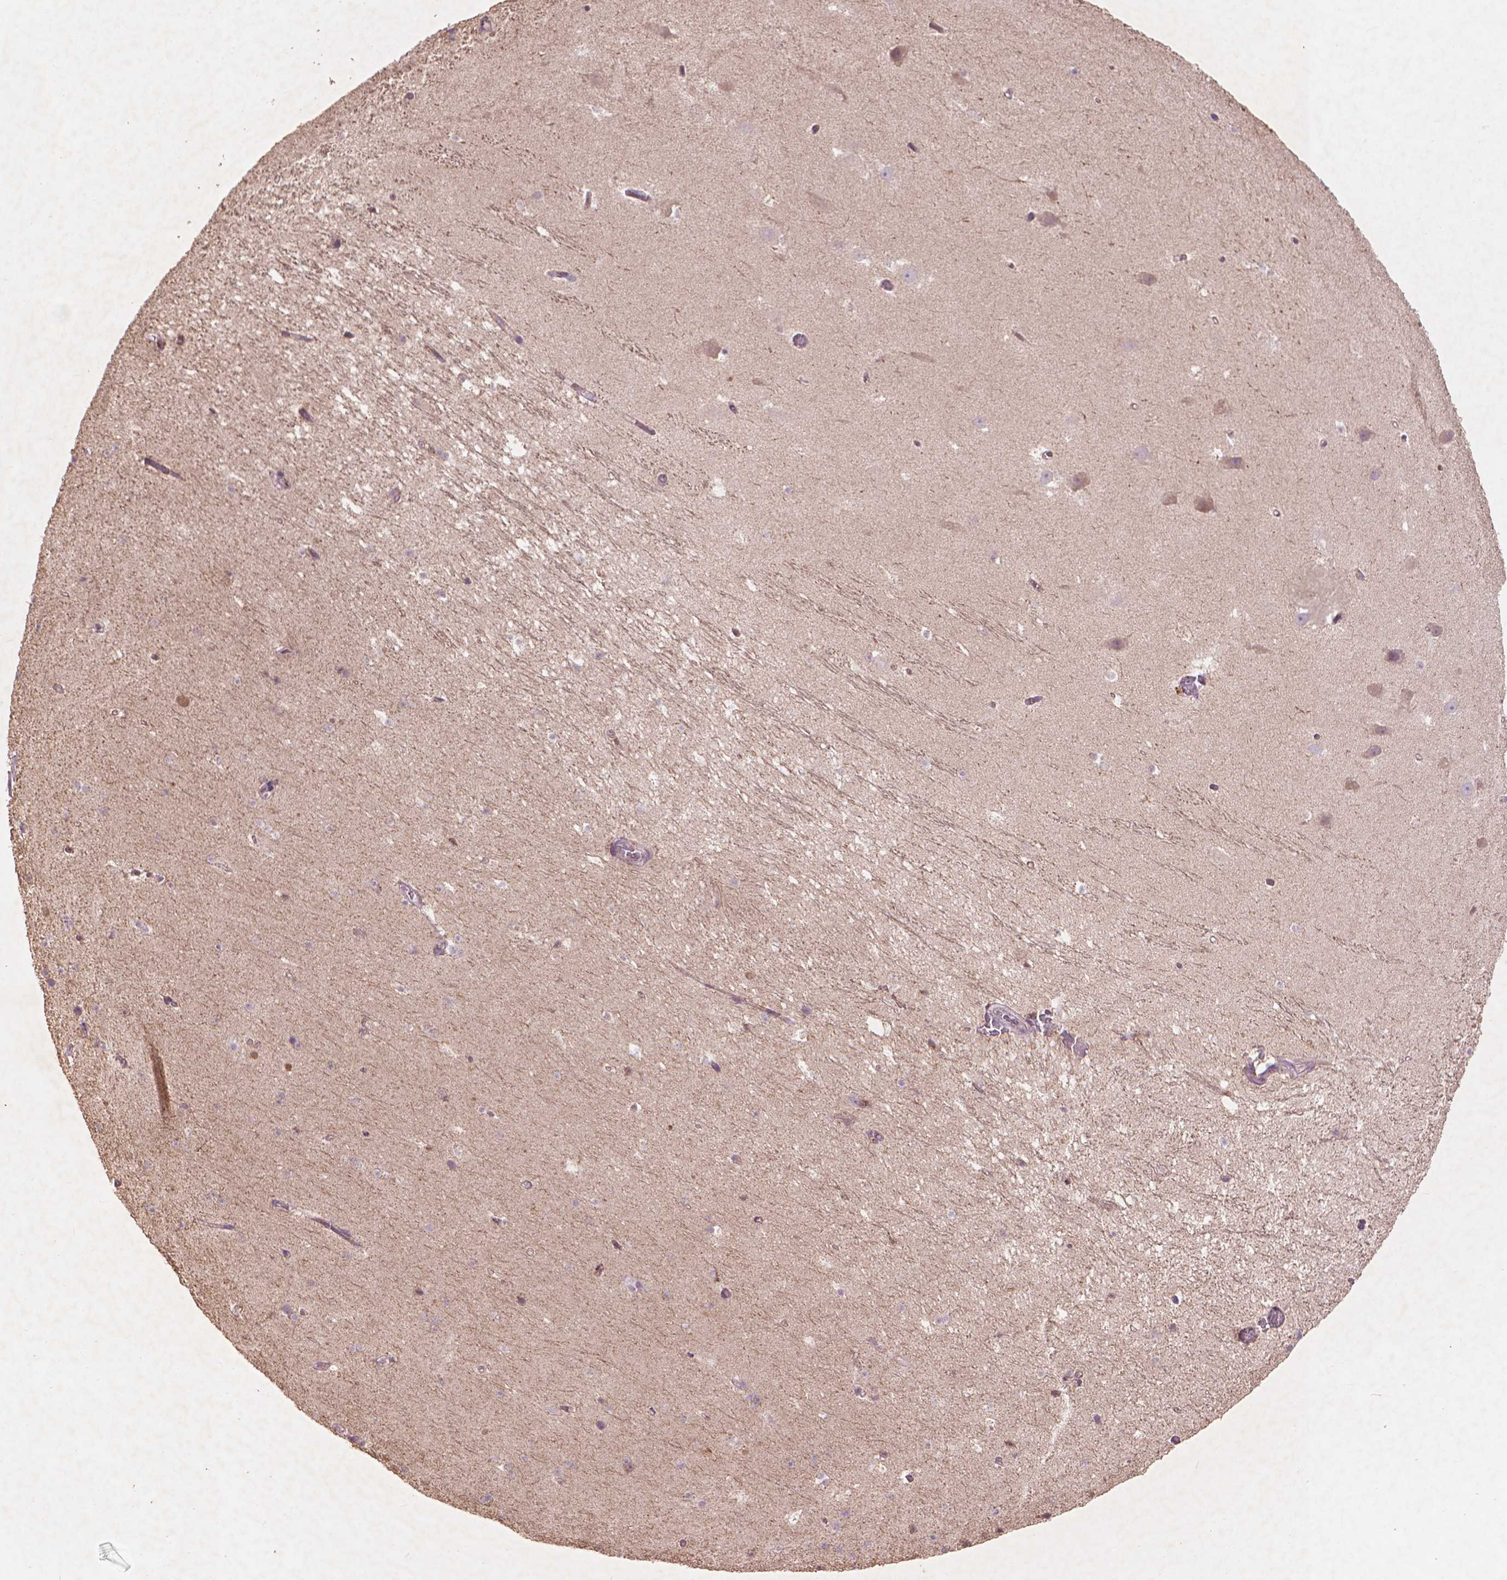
{"staining": {"intensity": "weak", "quantity": "<25%", "location": "cytoplasmic/membranous"}, "tissue": "hippocampus", "cell_type": "Glial cells", "image_type": "normal", "snomed": [{"axis": "morphology", "description": "Normal tissue, NOS"}, {"axis": "topography", "description": "Hippocampus"}], "caption": "Glial cells are negative for brown protein staining in normal hippocampus. (IHC, brightfield microscopy, high magnification).", "gene": "NLRX1", "patient": {"sex": "male", "age": 26}}